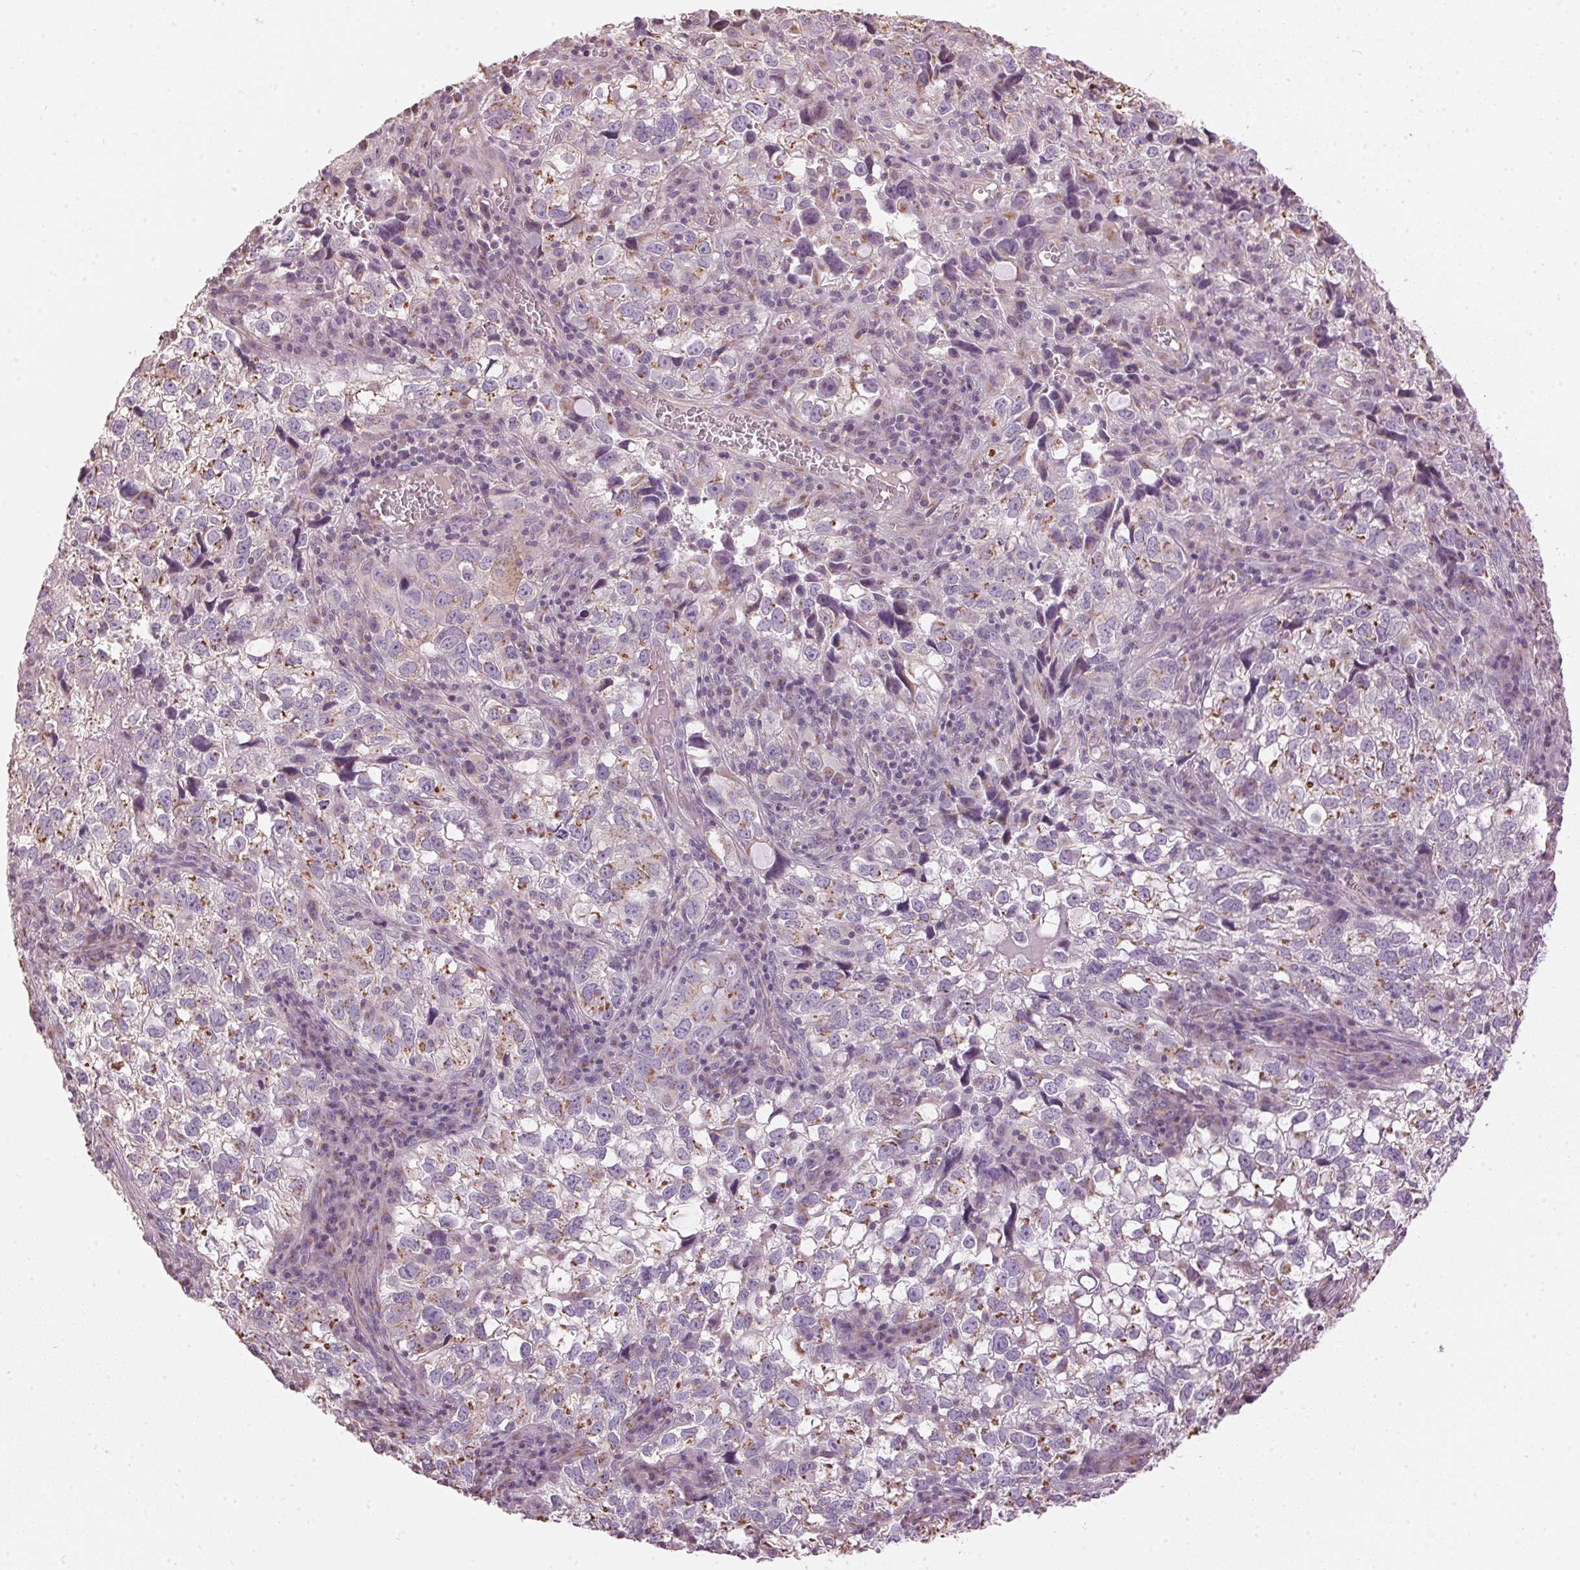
{"staining": {"intensity": "moderate", "quantity": "25%-75%", "location": "cytoplasmic/membranous"}, "tissue": "cervical cancer", "cell_type": "Tumor cells", "image_type": "cancer", "snomed": [{"axis": "morphology", "description": "Squamous cell carcinoma, NOS"}, {"axis": "topography", "description": "Cervix"}], "caption": "Human cervical squamous cell carcinoma stained for a protein (brown) shows moderate cytoplasmic/membranous positive positivity in approximately 25%-75% of tumor cells.", "gene": "GOLPH3", "patient": {"sex": "female", "age": 55}}